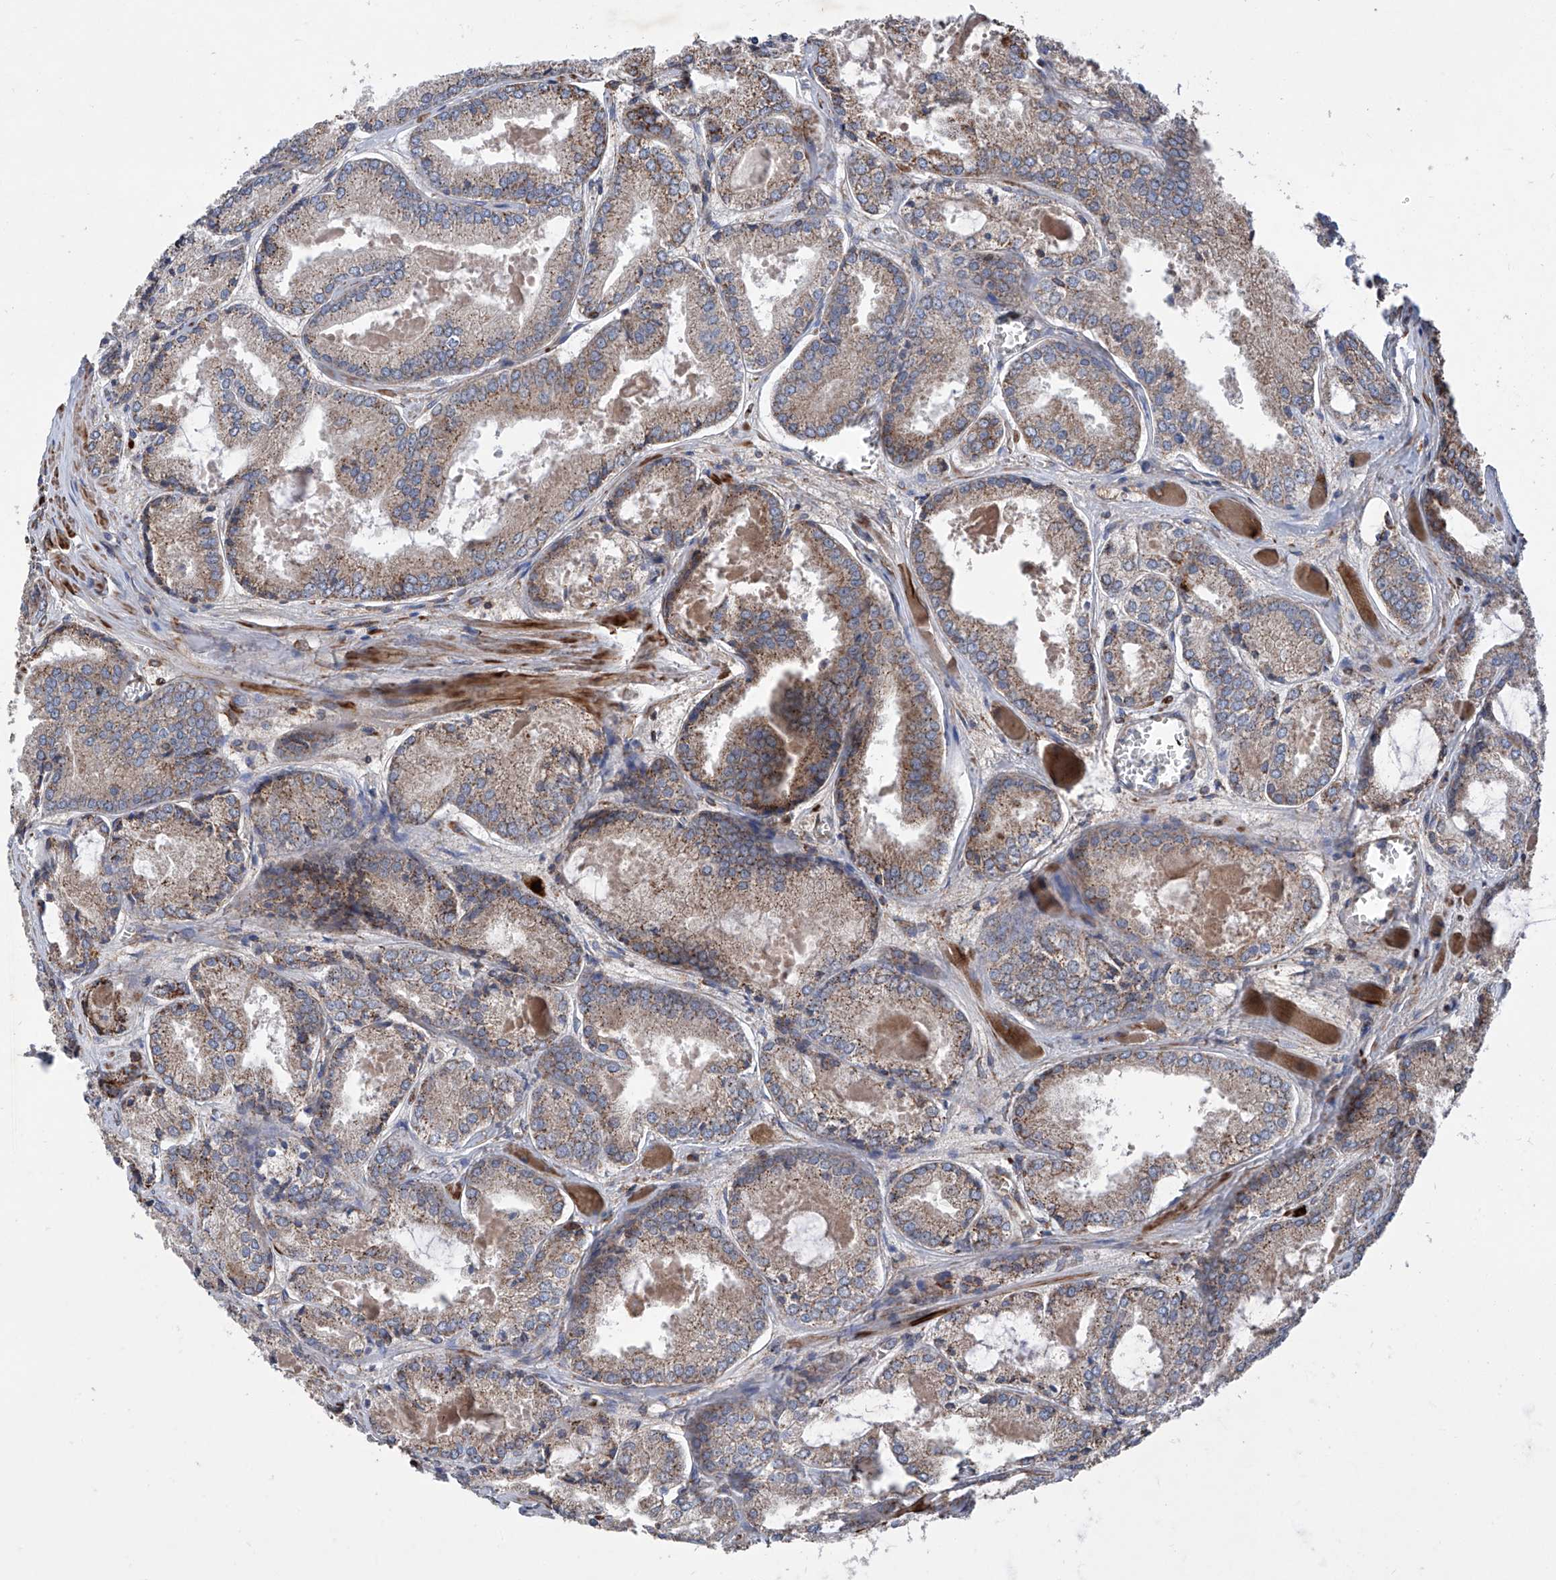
{"staining": {"intensity": "moderate", "quantity": "25%-75%", "location": "cytoplasmic/membranous"}, "tissue": "prostate cancer", "cell_type": "Tumor cells", "image_type": "cancer", "snomed": [{"axis": "morphology", "description": "Adenocarcinoma, Low grade"}, {"axis": "topography", "description": "Prostate"}], "caption": "High-magnification brightfield microscopy of prostate cancer stained with DAB (3,3'-diaminobenzidine) (brown) and counterstained with hematoxylin (blue). tumor cells exhibit moderate cytoplasmic/membranous staining is identified in about25%-75% of cells. Nuclei are stained in blue.", "gene": "ASCC3", "patient": {"sex": "male", "age": 67}}